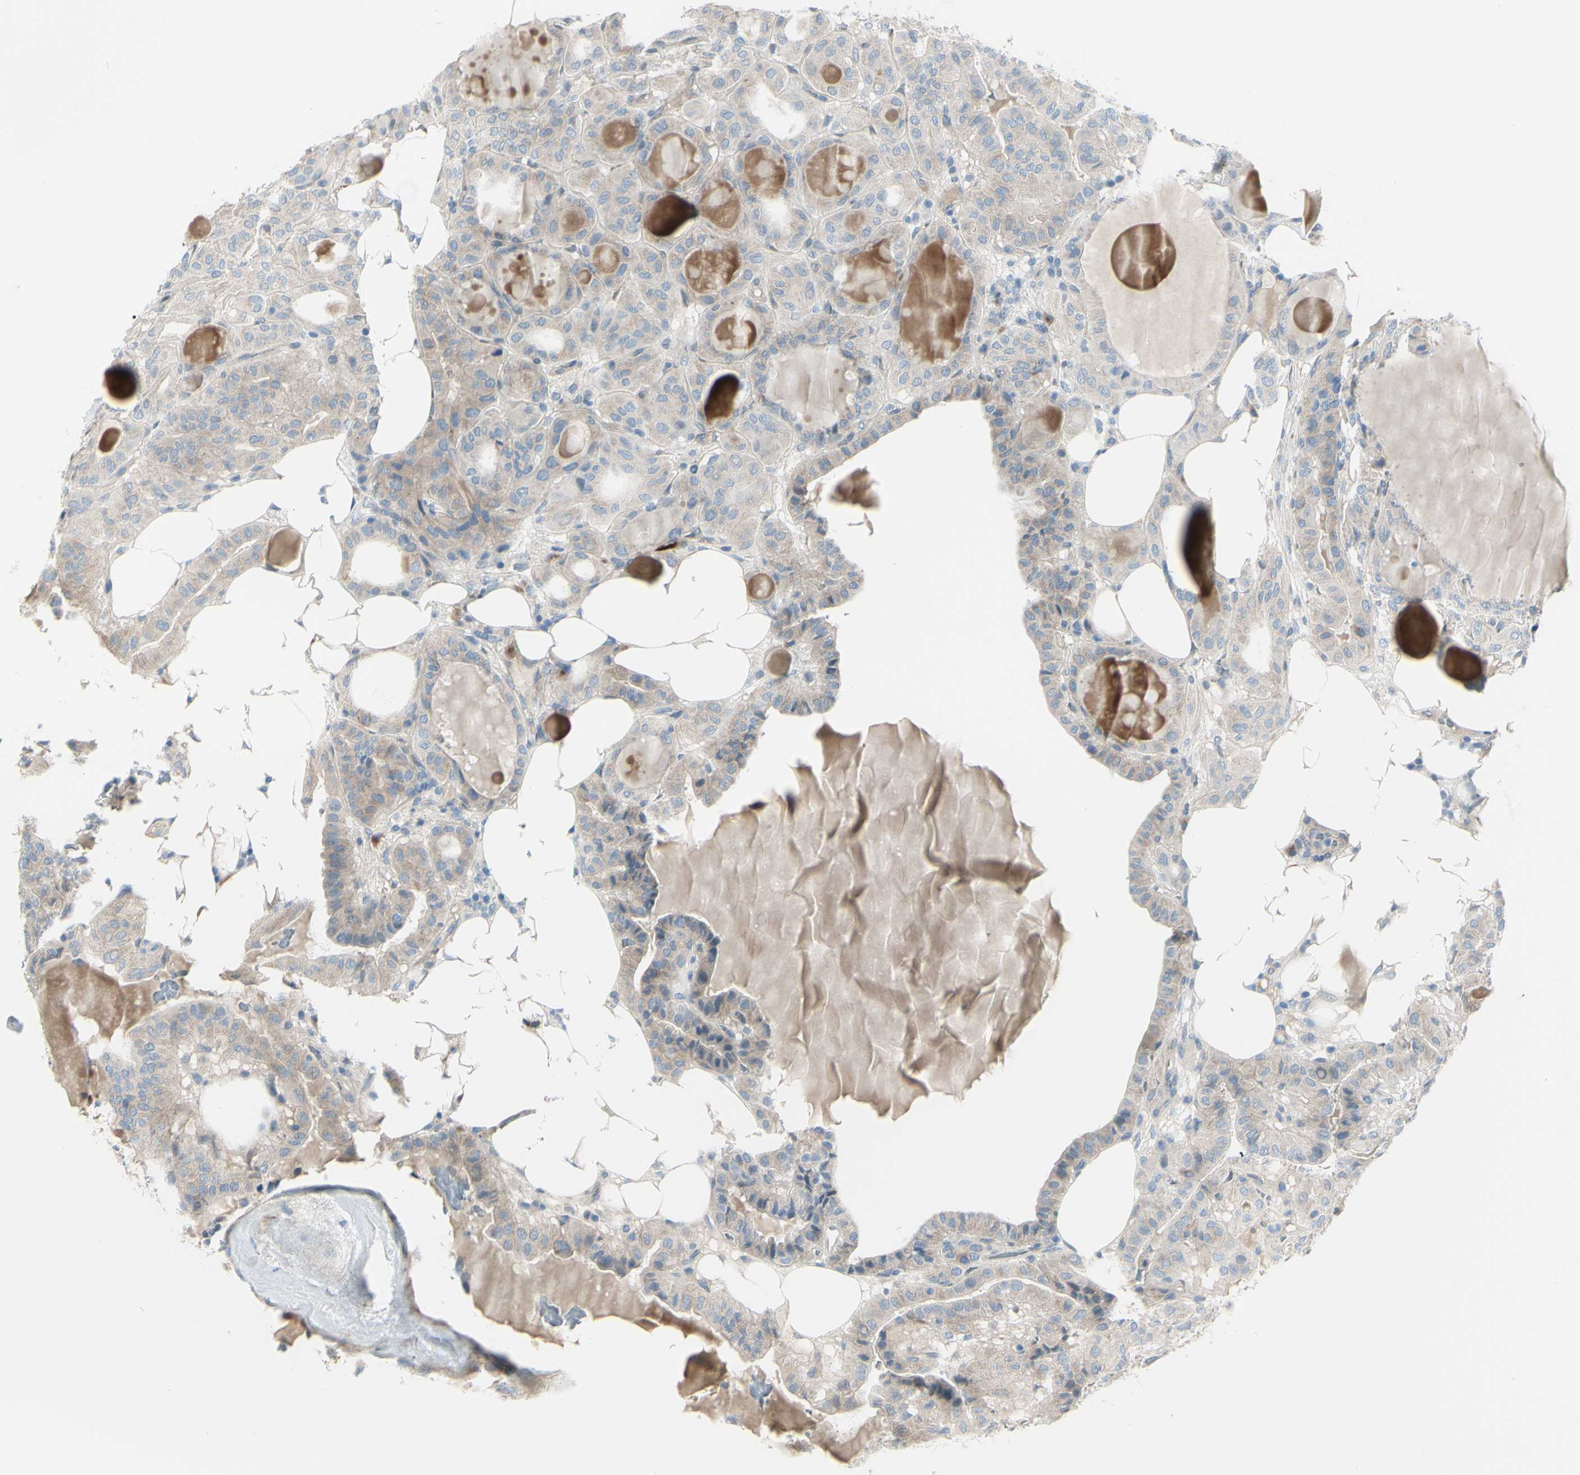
{"staining": {"intensity": "moderate", "quantity": "25%-75%", "location": "cytoplasmic/membranous"}, "tissue": "thyroid cancer", "cell_type": "Tumor cells", "image_type": "cancer", "snomed": [{"axis": "morphology", "description": "Papillary adenocarcinoma, NOS"}, {"axis": "topography", "description": "Thyroid gland"}], "caption": "Immunohistochemistry (IHC) of thyroid cancer exhibits medium levels of moderate cytoplasmic/membranous expression in about 25%-75% of tumor cells. (IHC, brightfield microscopy, high magnification).", "gene": "LRRK1", "patient": {"sex": "male", "age": 77}}